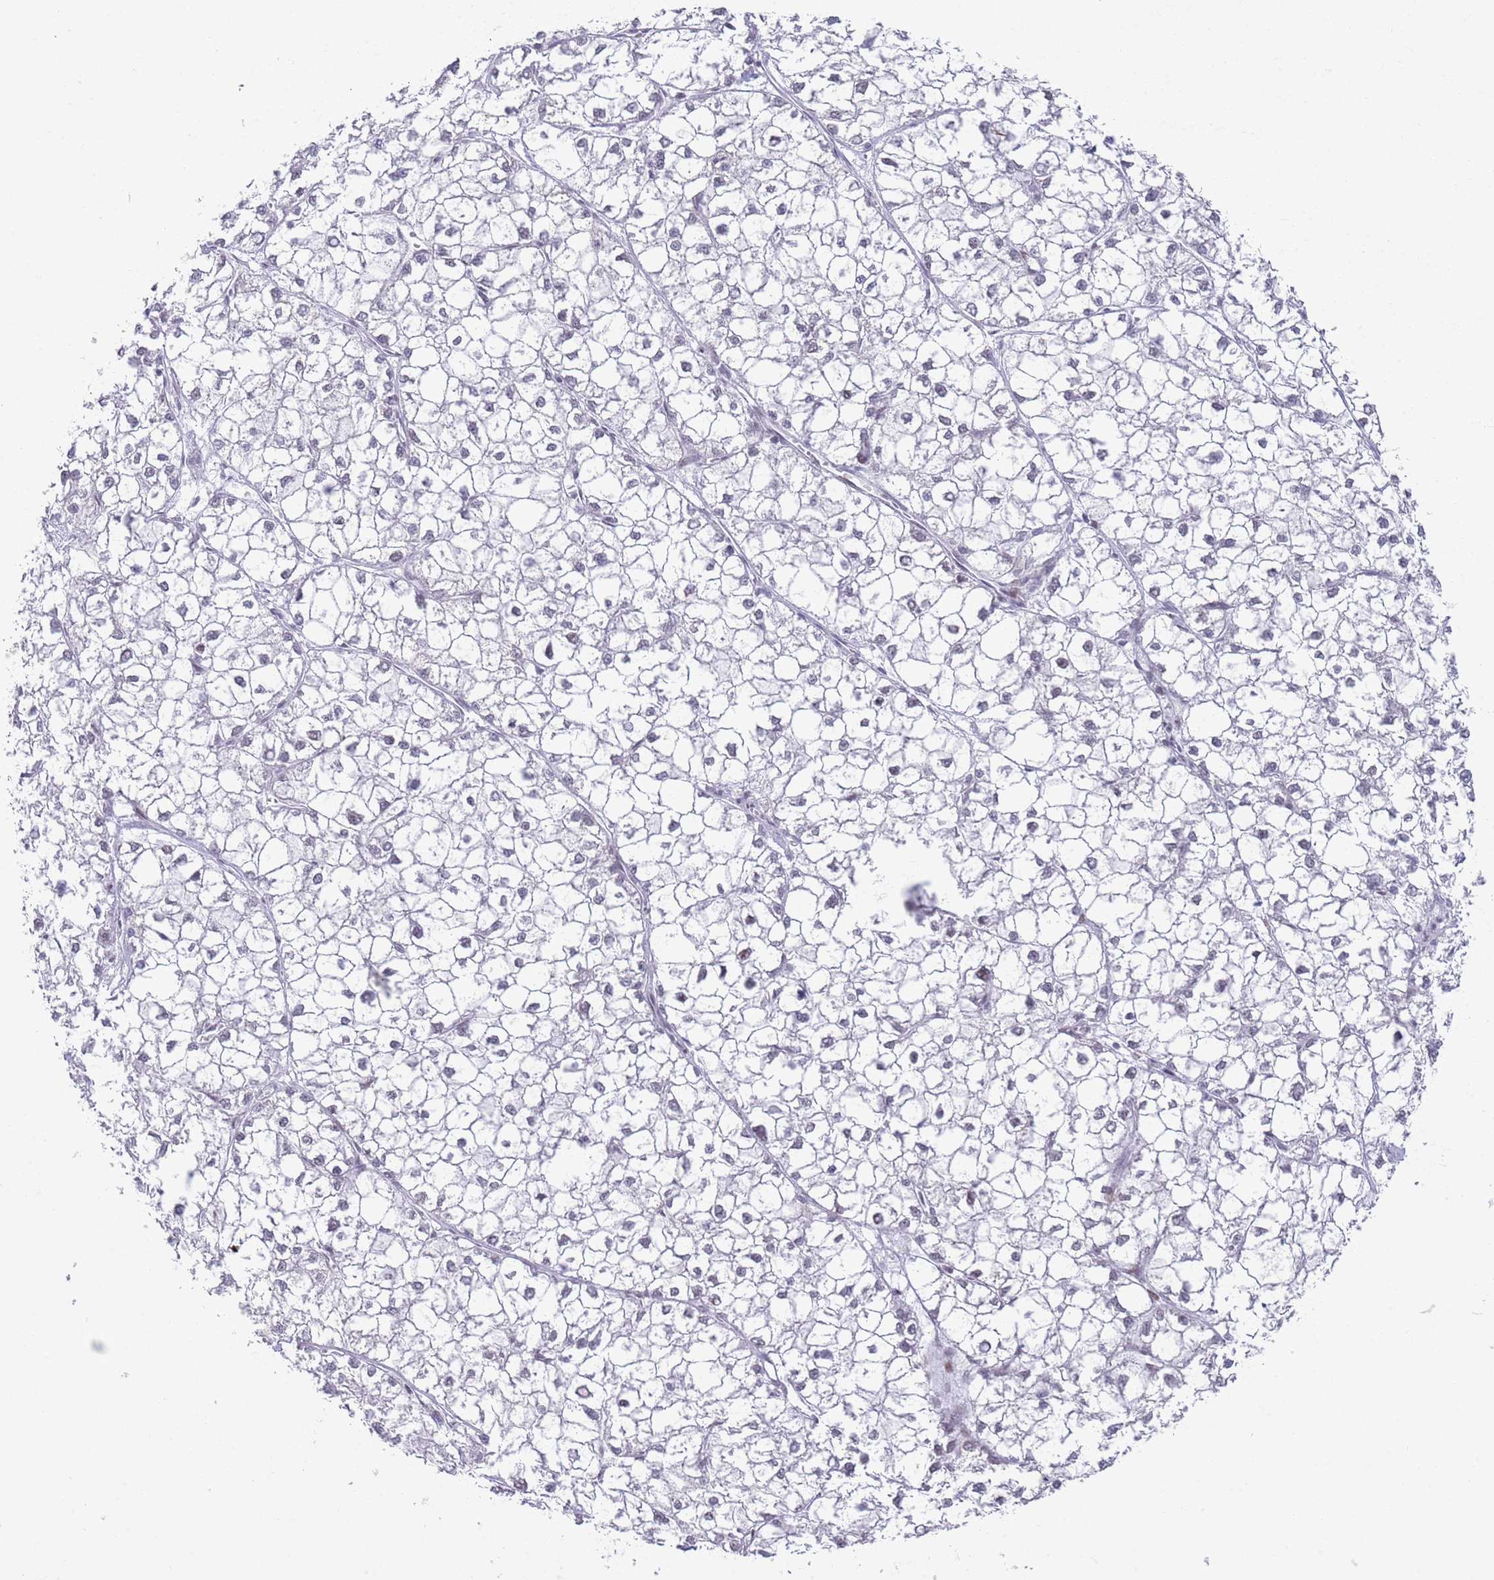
{"staining": {"intensity": "negative", "quantity": "none", "location": "none"}, "tissue": "liver cancer", "cell_type": "Tumor cells", "image_type": "cancer", "snomed": [{"axis": "morphology", "description": "Carcinoma, Hepatocellular, NOS"}, {"axis": "topography", "description": "Liver"}], "caption": "Immunohistochemical staining of human hepatocellular carcinoma (liver) shows no significant positivity in tumor cells.", "gene": "ZNF382", "patient": {"sex": "female", "age": 43}}